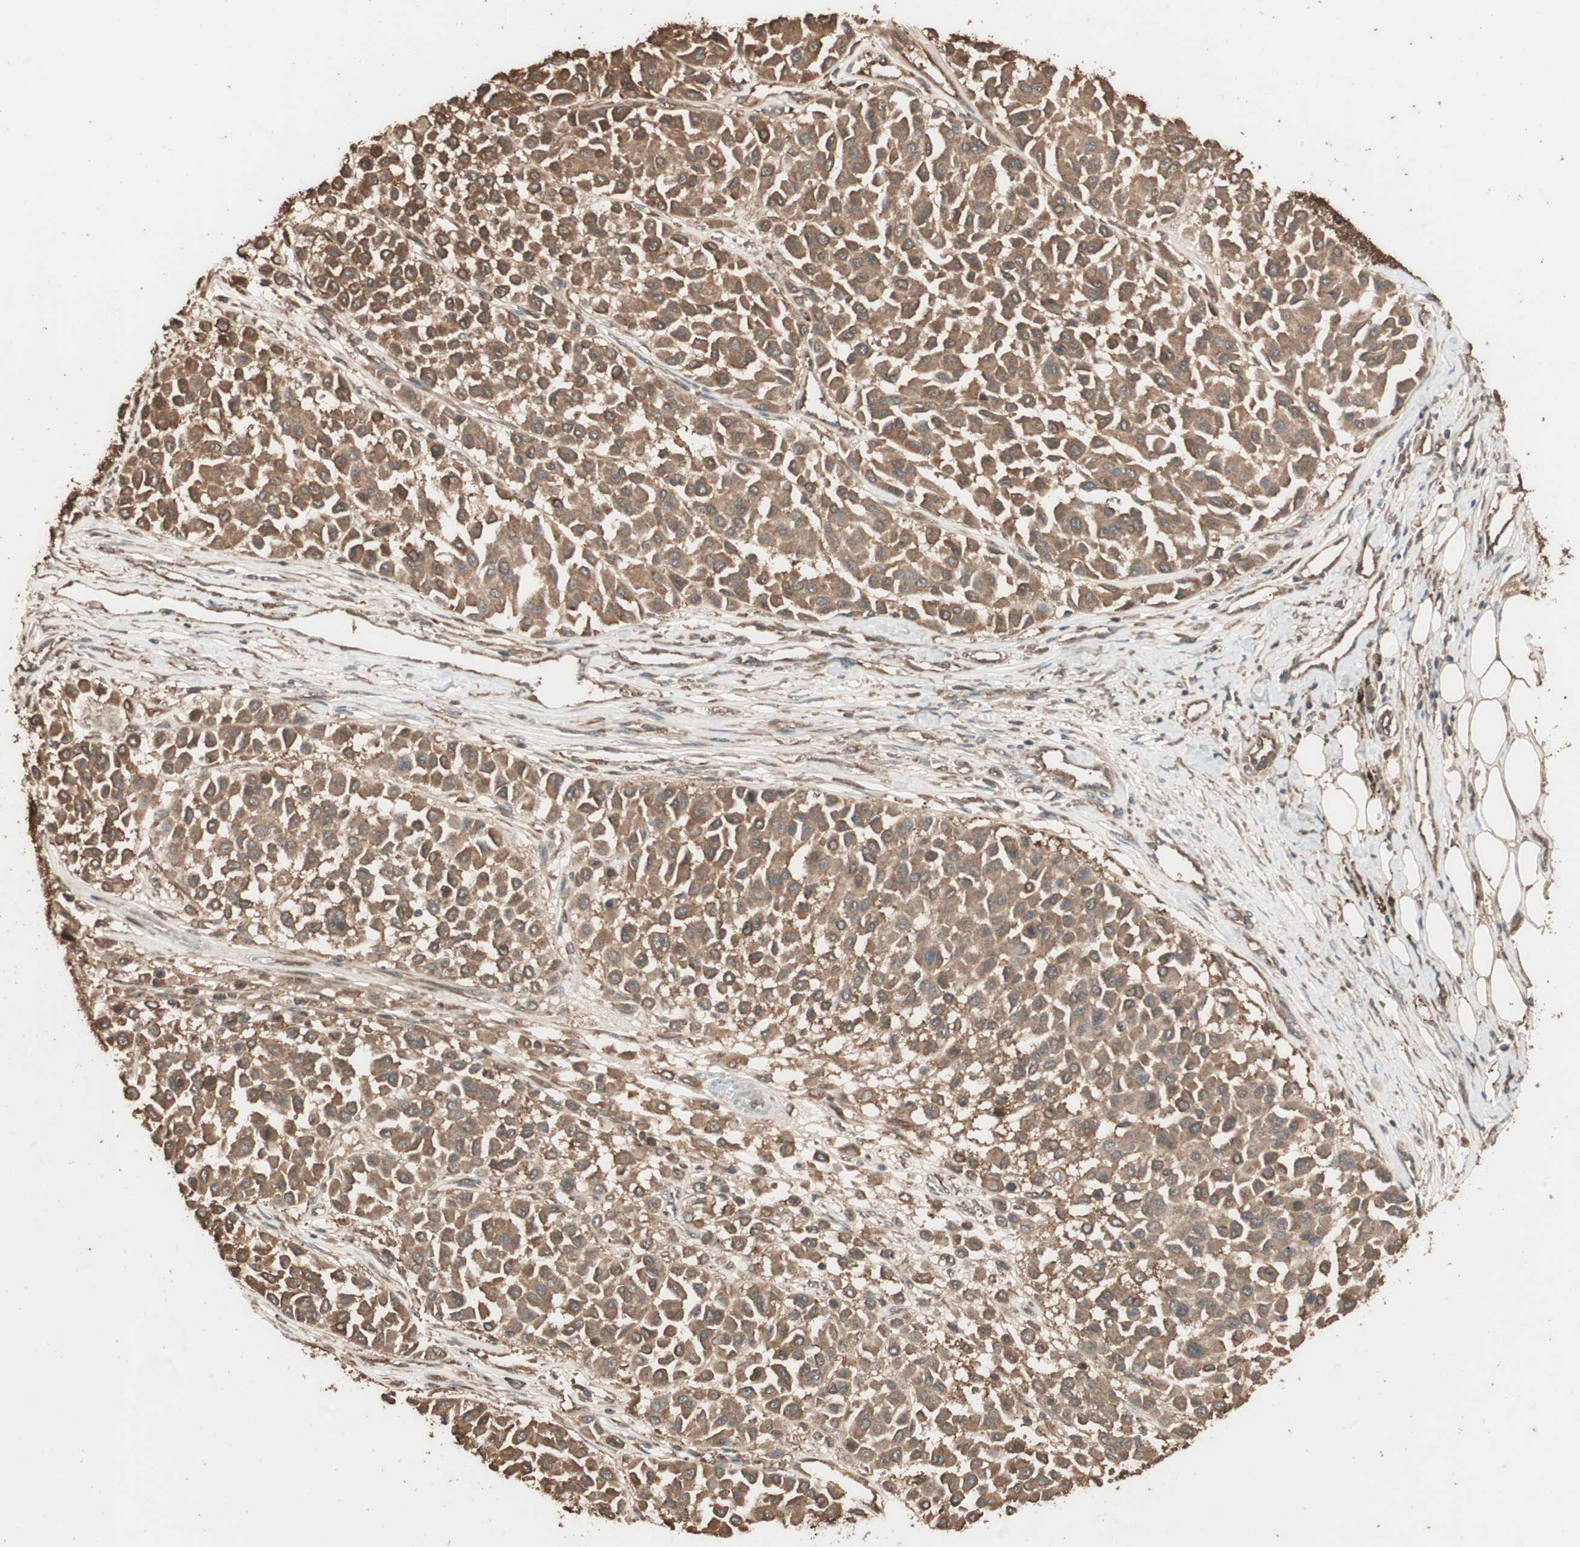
{"staining": {"intensity": "moderate", "quantity": ">75%", "location": "cytoplasmic/membranous"}, "tissue": "melanoma", "cell_type": "Tumor cells", "image_type": "cancer", "snomed": [{"axis": "morphology", "description": "Malignant melanoma, Metastatic site"}, {"axis": "topography", "description": "Soft tissue"}], "caption": "This is an image of IHC staining of malignant melanoma (metastatic site), which shows moderate expression in the cytoplasmic/membranous of tumor cells.", "gene": "CCN4", "patient": {"sex": "male", "age": 41}}